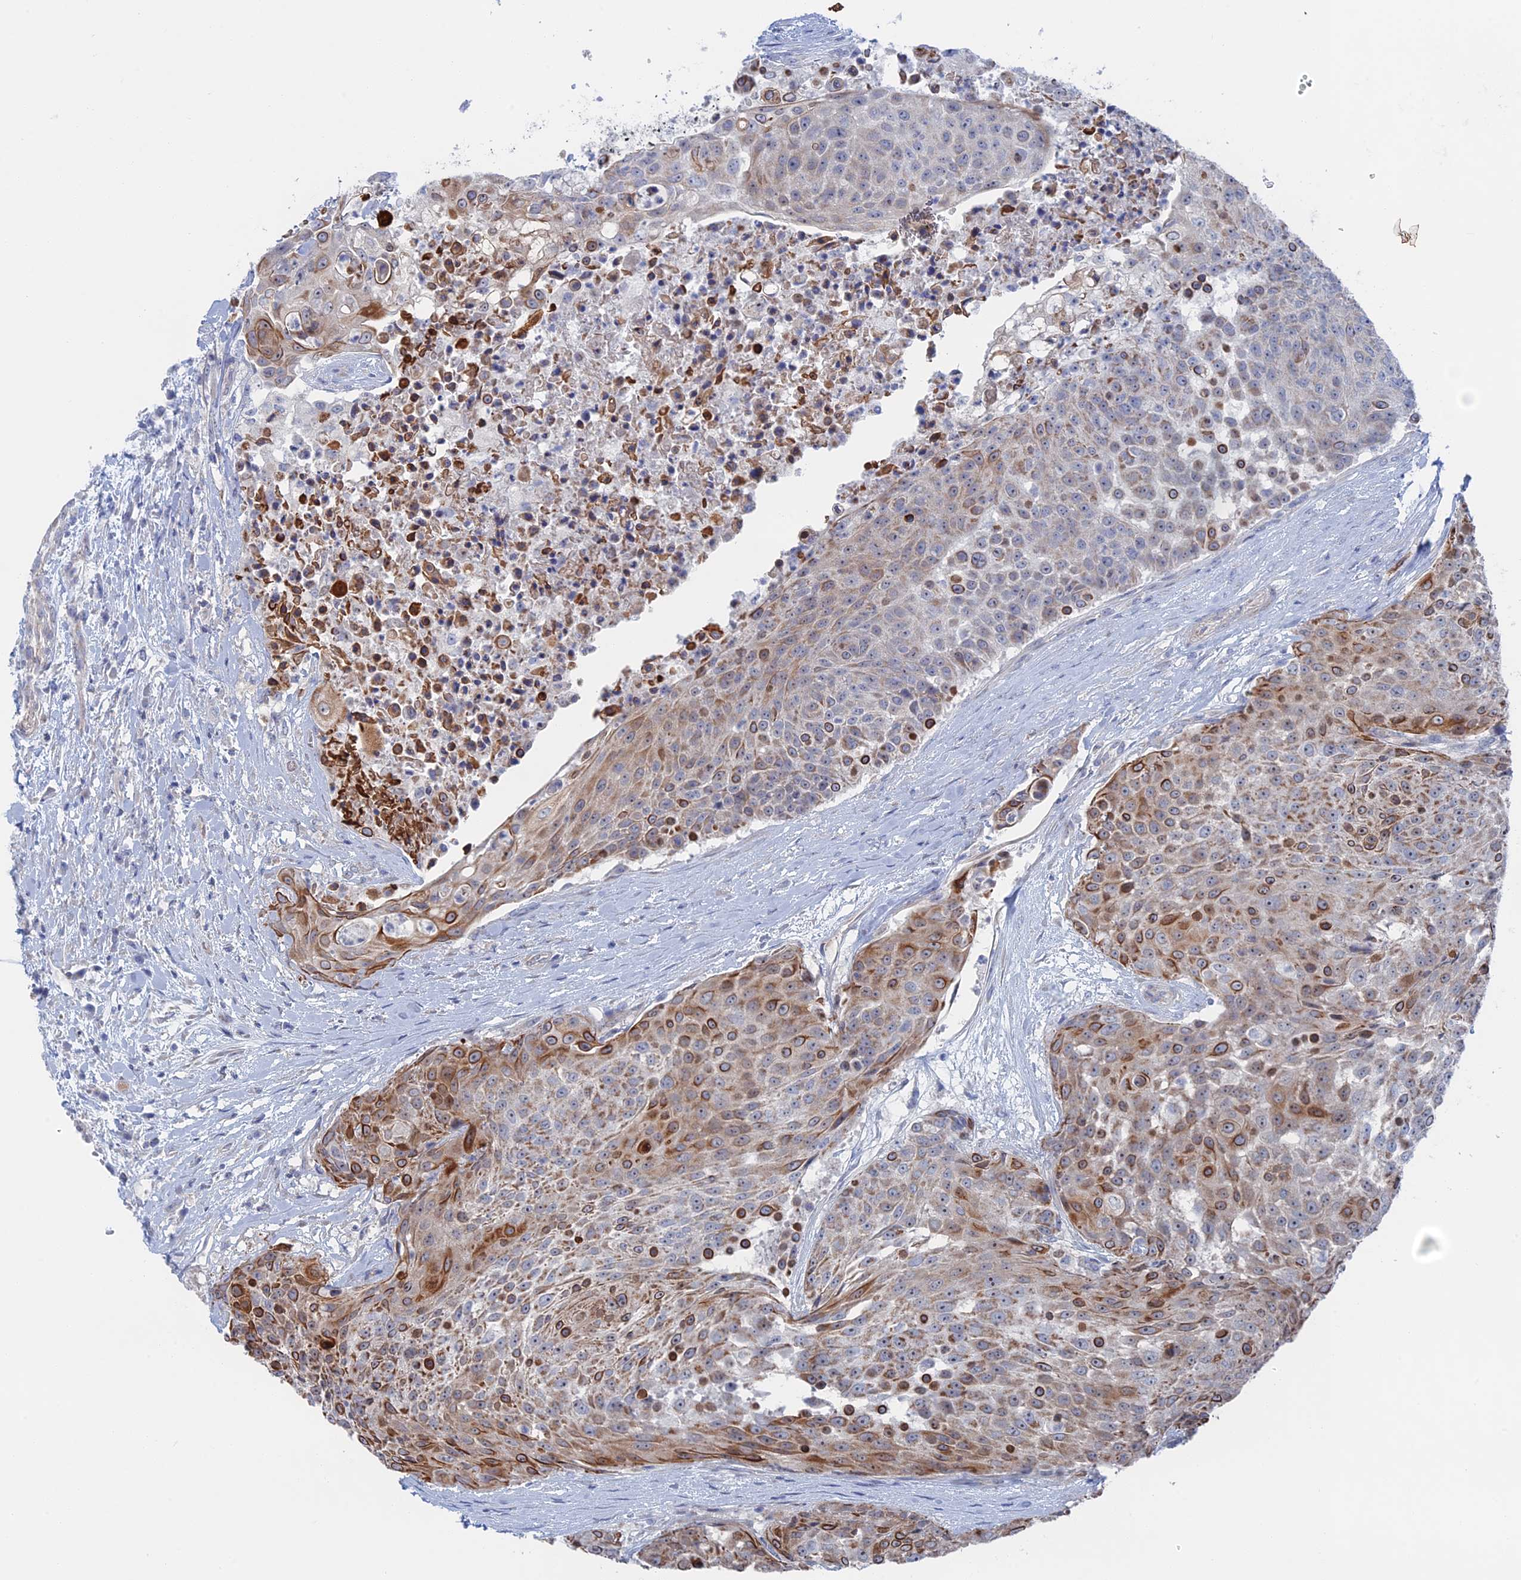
{"staining": {"intensity": "moderate", "quantity": "25%-75%", "location": "cytoplasmic/membranous"}, "tissue": "urothelial cancer", "cell_type": "Tumor cells", "image_type": "cancer", "snomed": [{"axis": "morphology", "description": "Urothelial carcinoma, High grade"}, {"axis": "topography", "description": "Urinary bladder"}], "caption": "Urothelial cancer stained with immunohistochemistry shows moderate cytoplasmic/membranous staining in approximately 25%-75% of tumor cells. (brown staining indicates protein expression, while blue staining denotes nuclei).", "gene": "IL7", "patient": {"sex": "female", "age": 63}}